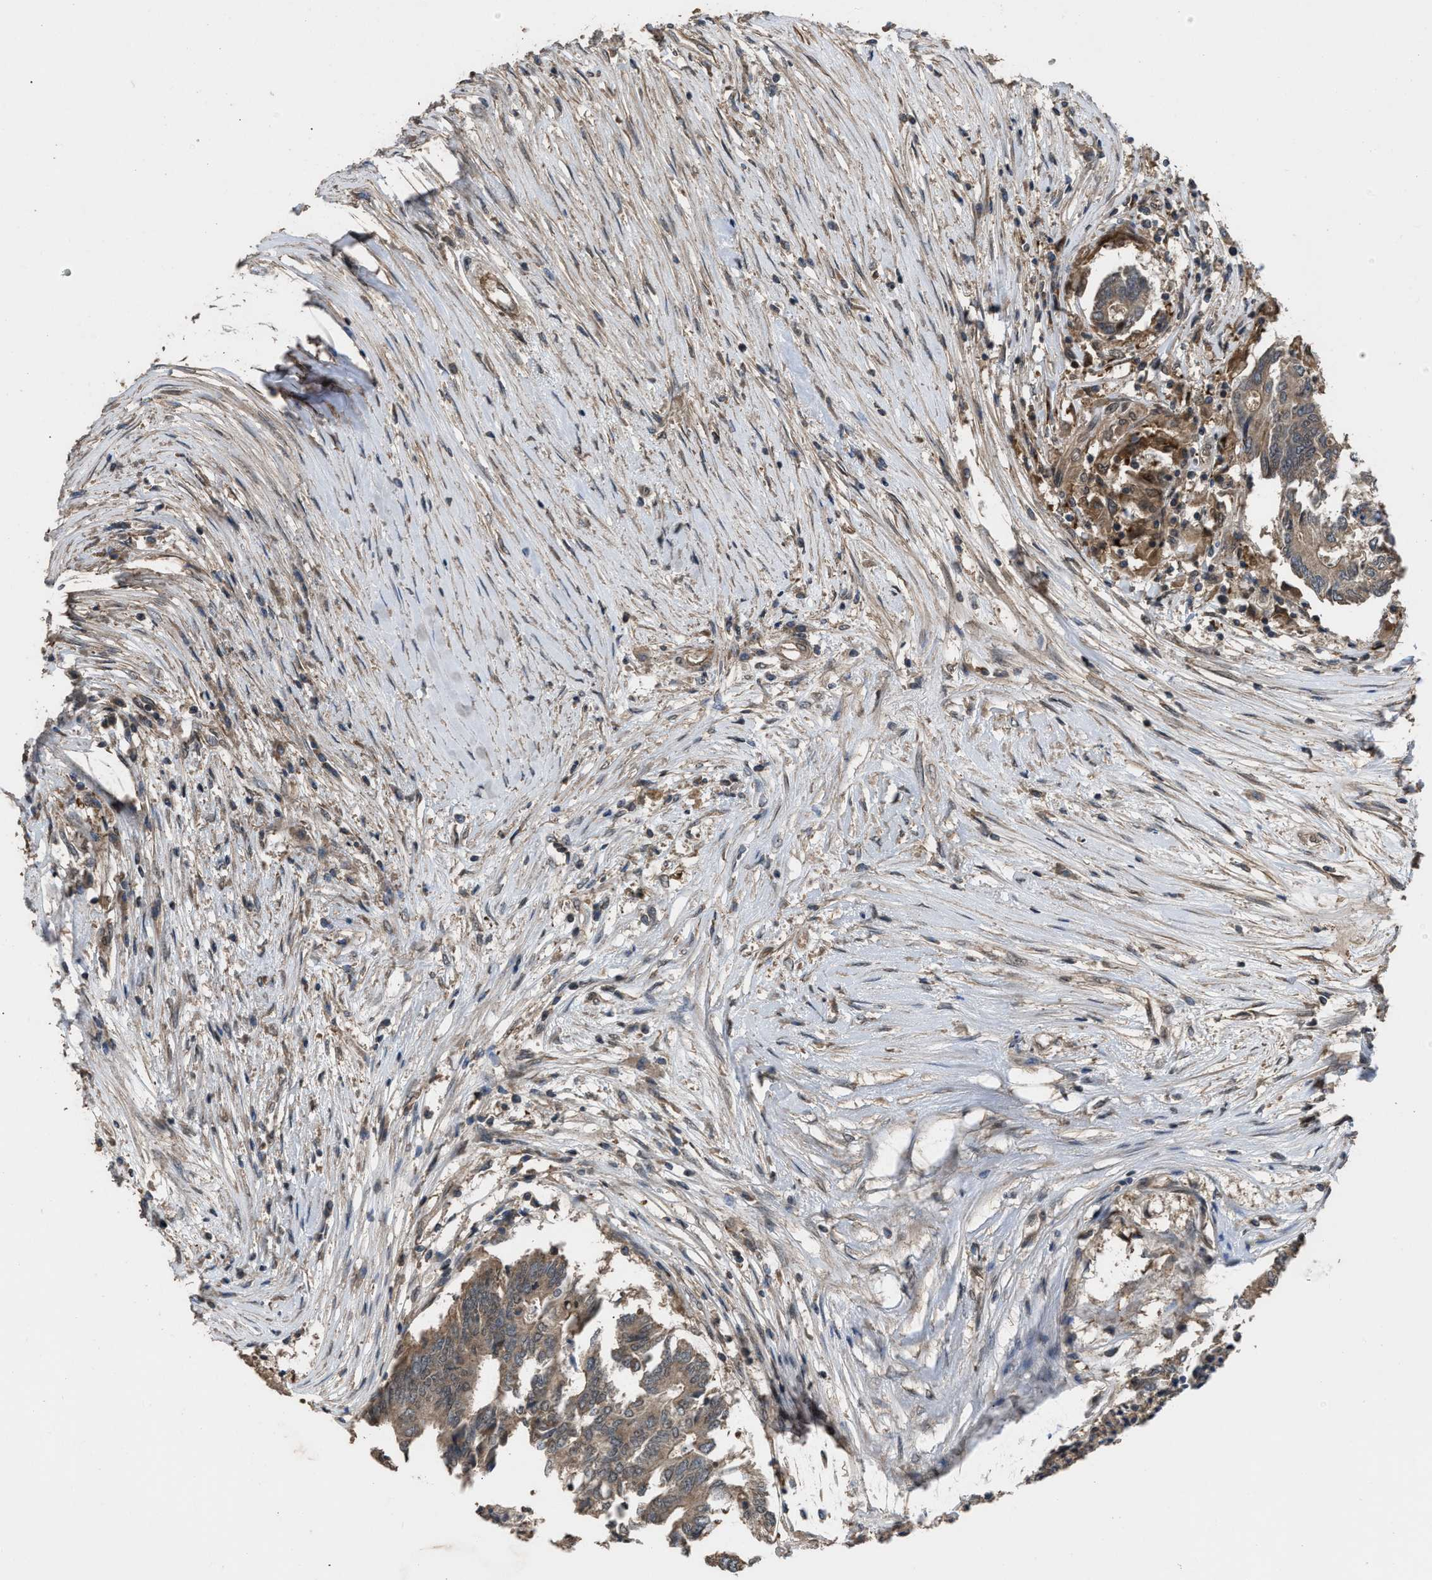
{"staining": {"intensity": "moderate", "quantity": ">75%", "location": "cytoplasmic/membranous"}, "tissue": "colorectal cancer", "cell_type": "Tumor cells", "image_type": "cancer", "snomed": [{"axis": "morphology", "description": "Adenocarcinoma, NOS"}, {"axis": "topography", "description": "Rectum"}], "caption": "Immunohistochemistry (IHC) (DAB (3,3'-diaminobenzidine)) staining of colorectal cancer demonstrates moderate cytoplasmic/membranous protein staining in about >75% of tumor cells. Using DAB (brown) and hematoxylin (blue) stains, captured at high magnification using brightfield microscopy.", "gene": "UTRN", "patient": {"sex": "male", "age": 63}}